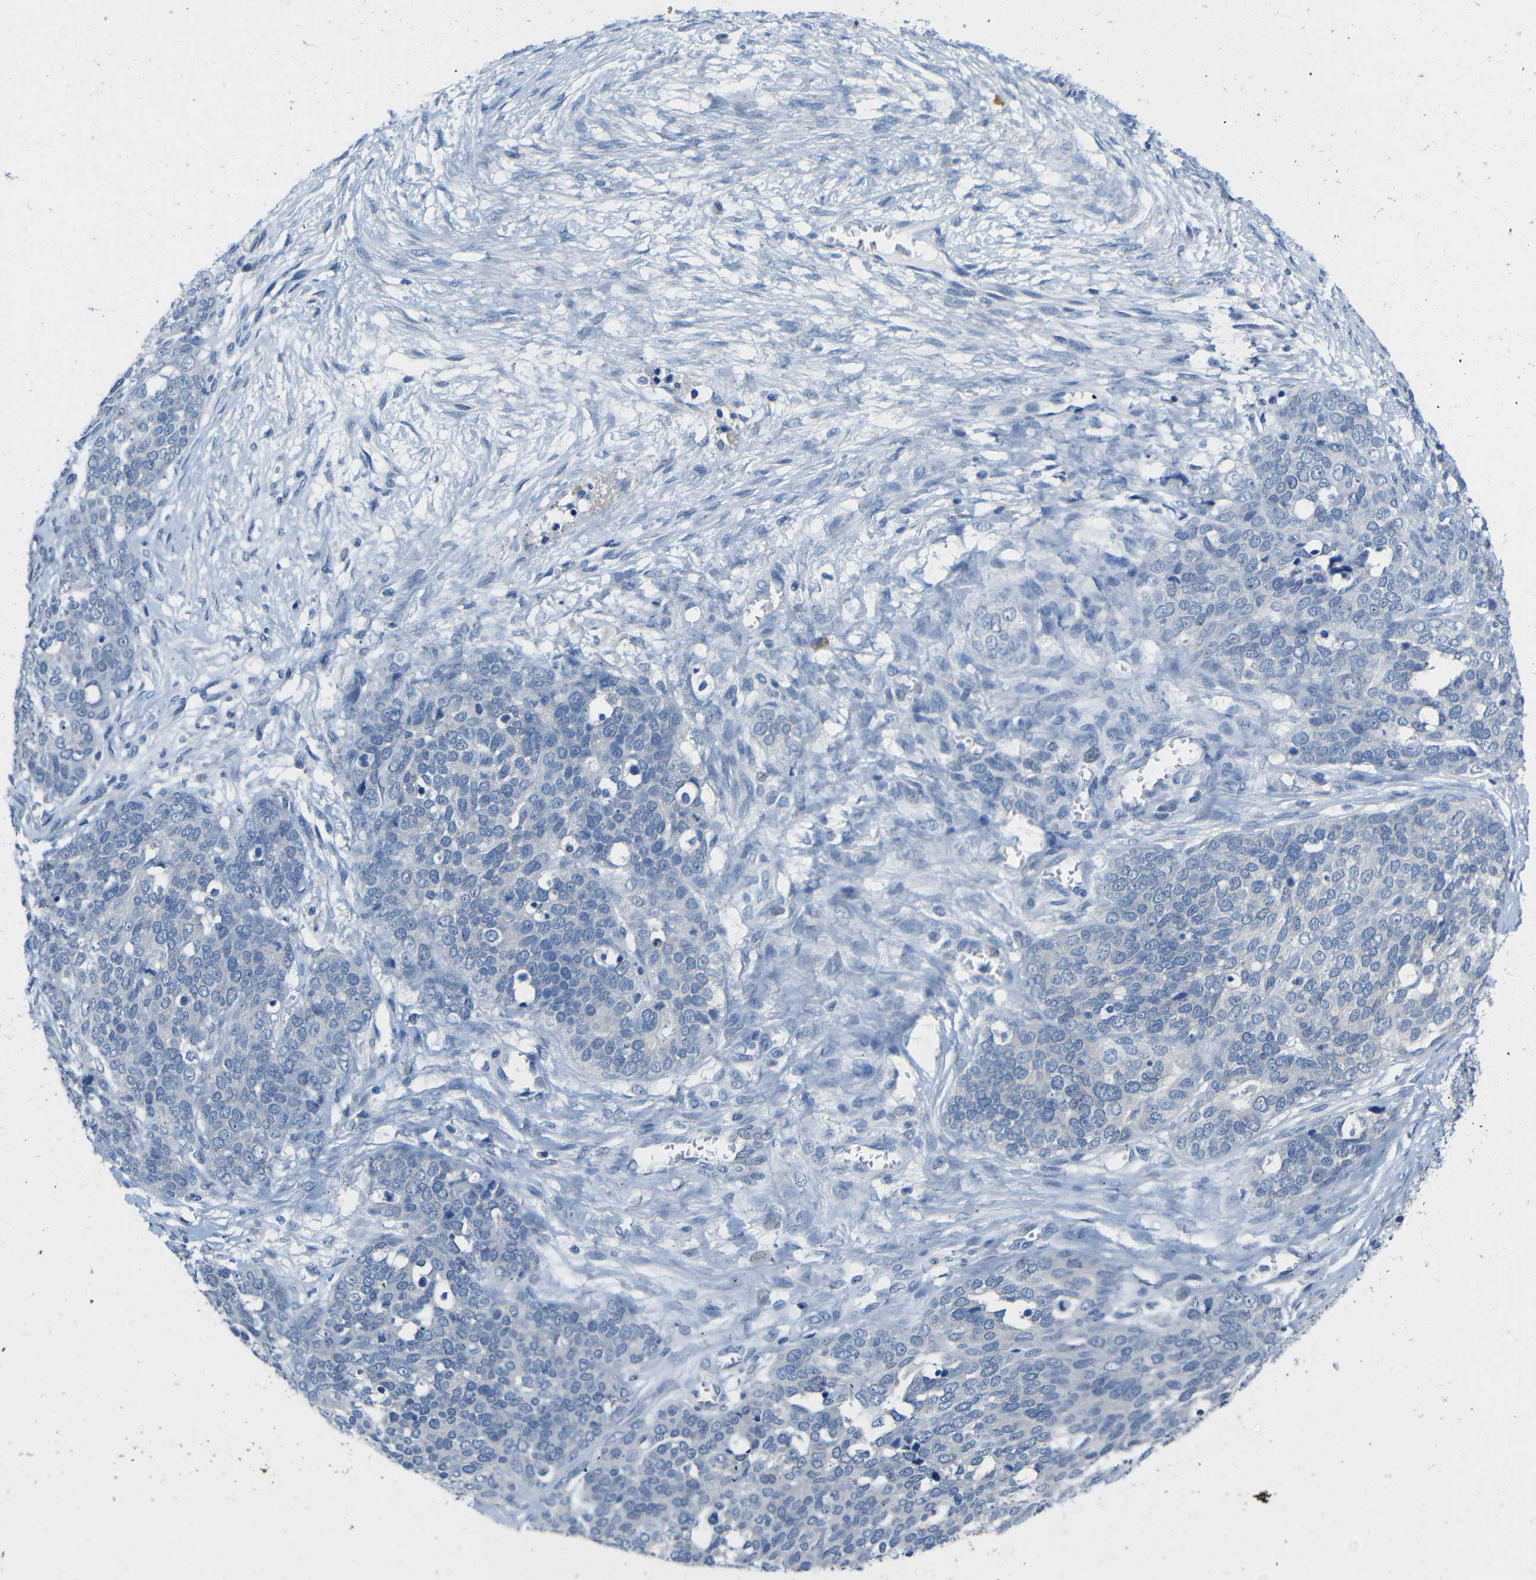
{"staining": {"intensity": "negative", "quantity": "none", "location": "none"}, "tissue": "ovarian cancer", "cell_type": "Tumor cells", "image_type": "cancer", "snomed": [{"axis": "morphology", "description": "Cystadenocarcinoma, serous, NOS"}, {"axis": "topography", "description": "Ovary"}], "caption": "This photomicrograph is of ovarian serous cystadenocarcinoma stained with IHC to label a protein in brown with the nuclei are counter-stained blue. There is no staining in tumor cells.", "gene": "NEGR1", "patient": {"sex": "female", "age": 44}}